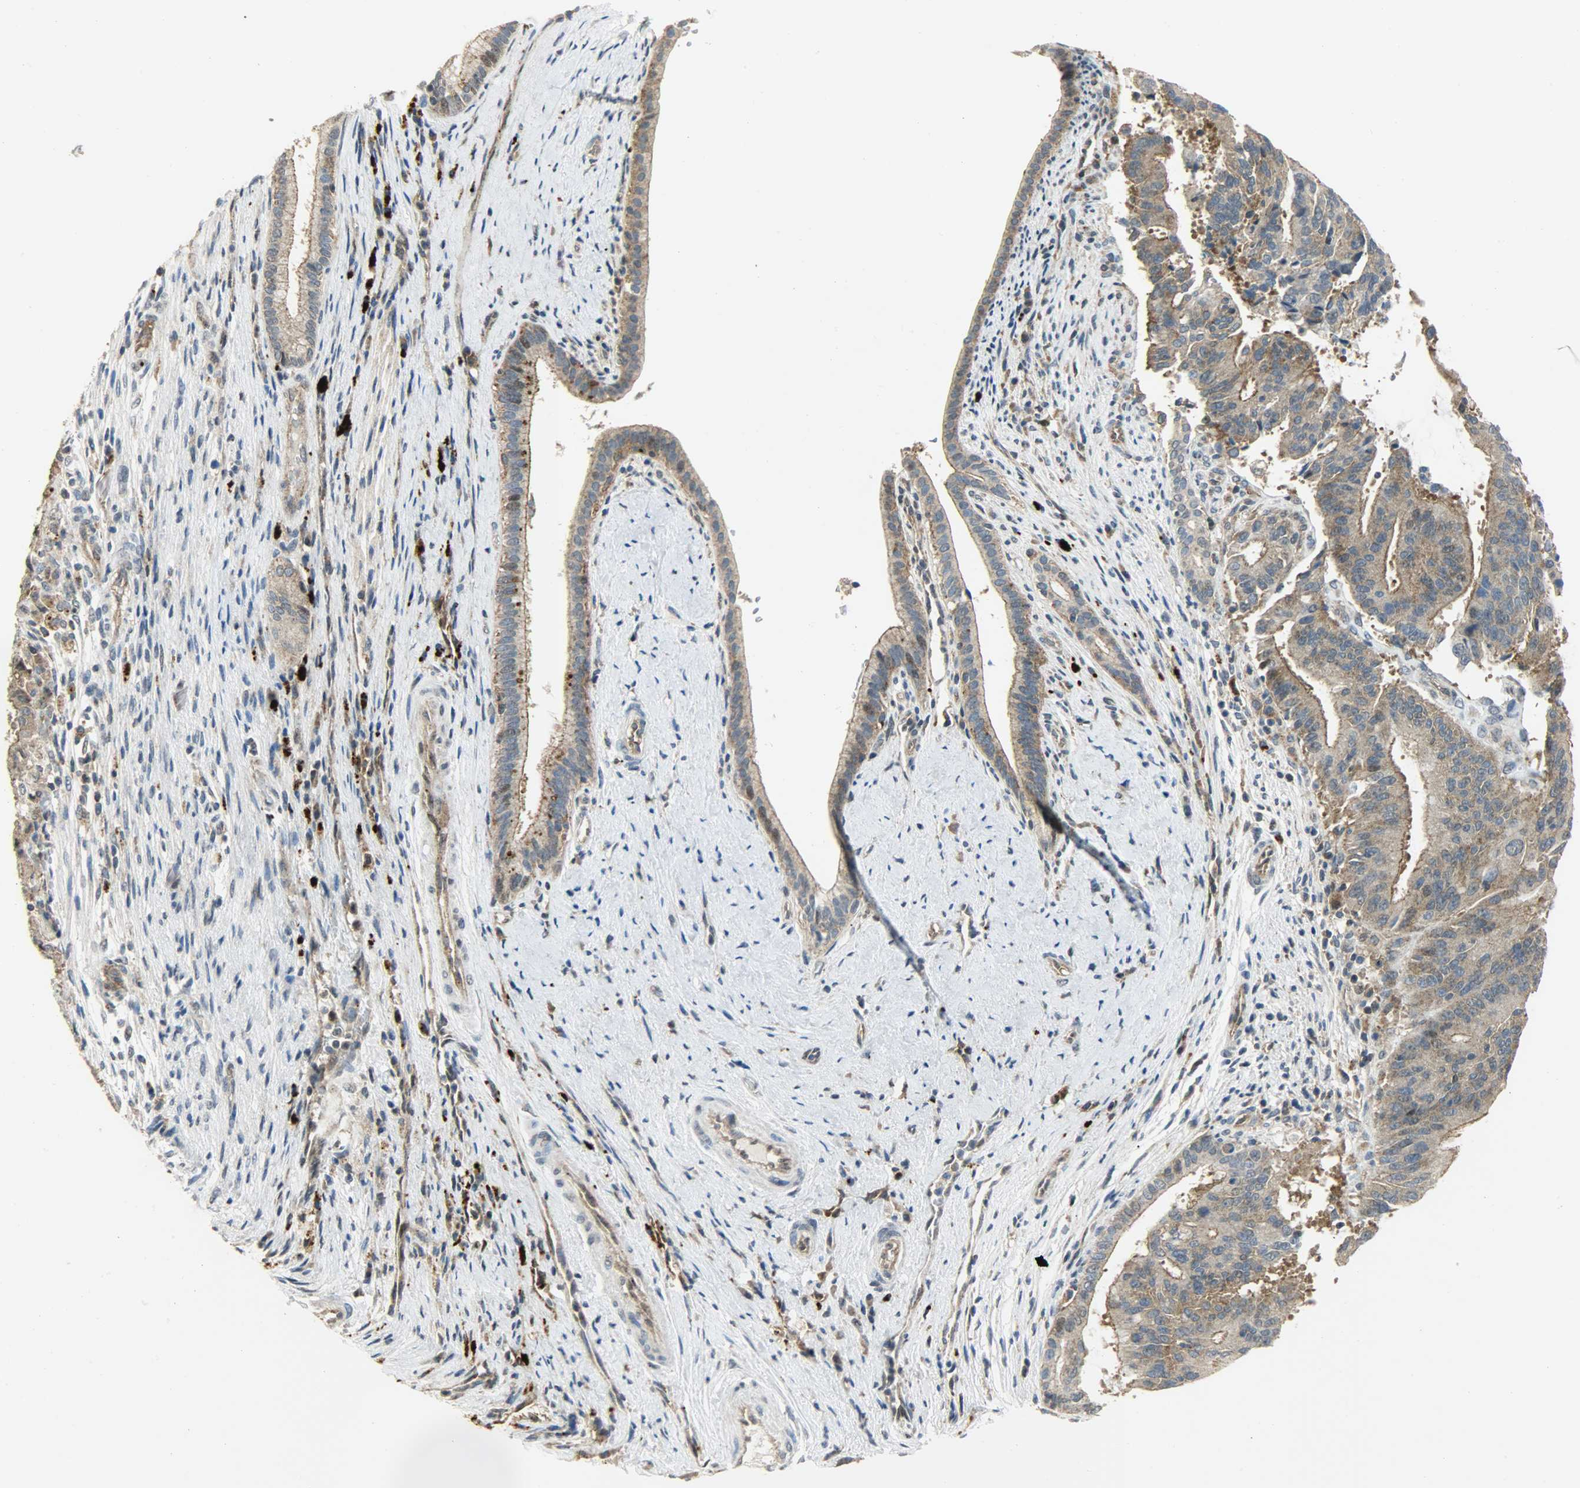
{"staining": {"intensity": "moderate", "quantity": ">75%", "location": "cytoplasmic/membranous"}, "tissue": "liver cancer", "cell_type": "Tumor cells", "image_type": "cancer", "snomed": [{"axis": "morphology", "description": "Cholangiocarcinoma"}, {"axis": "topography", "description": "Liver"}], "caption": "The photomicrograph shows a brown stain indicating the presence of a protein in the cytoplasmic/membranous of tumor cells in cholangiocarcinoma (liver).", "gene": "GIT2", "patient": {"sex": "female", "age": 73}}